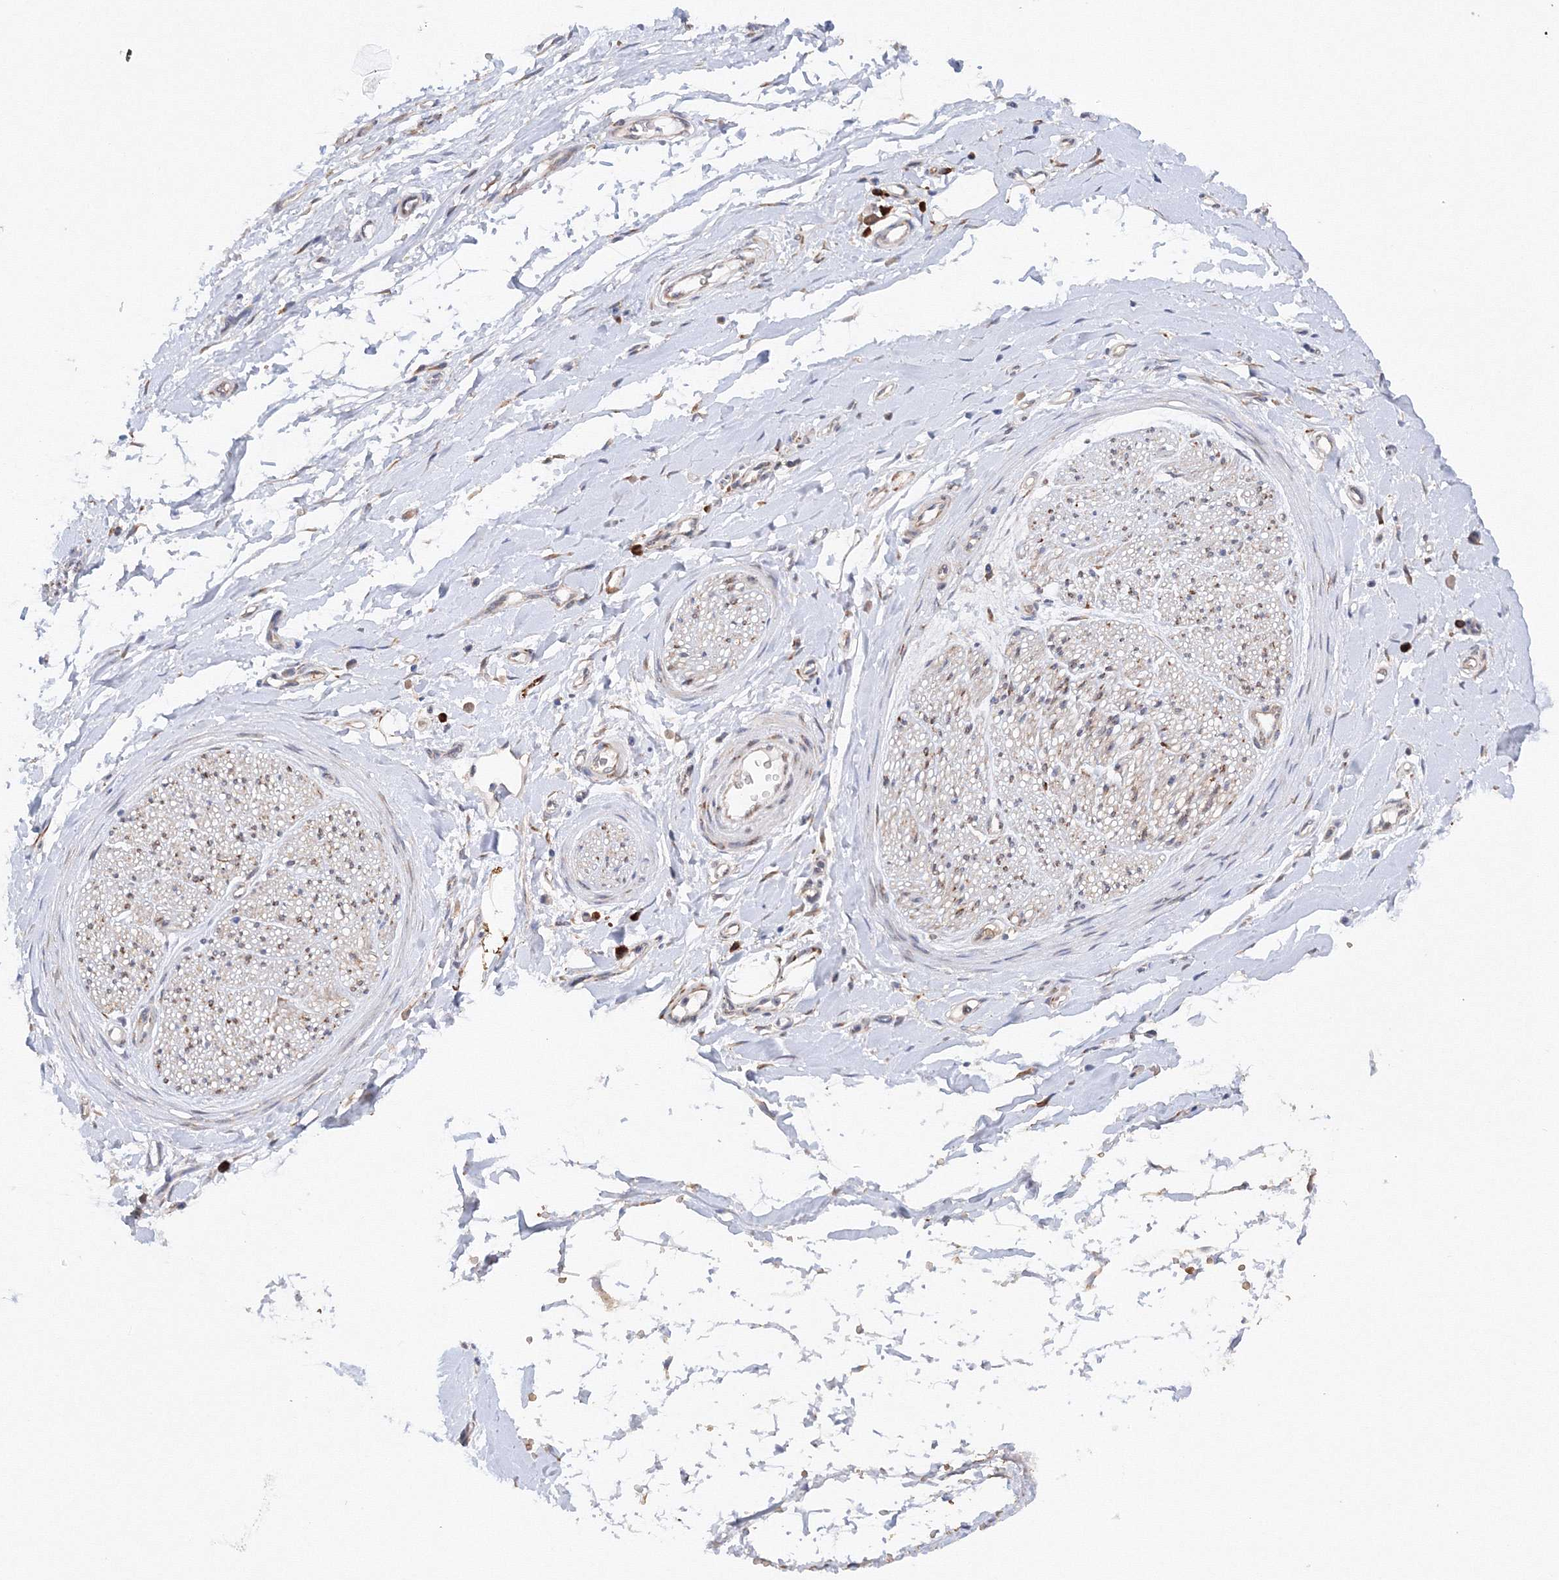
{"staining": {"intensity": "moderate", "quantity": ">75%", "location": "cytoplasmic/membranous"}, "tissue": "soft tissue", "cell_type": "Fibroblasts", "image_type": "normal", "snomed": [{"axis": "morphology", "description": "Normal tissue, NOS"}, {"axis": "morphology", "description": "Adenocarcinoma, NOS"}, {"axis": "topography", "description": "Stomach, upper"}, {"axis": "topography", "description": "Peripheral nerve tissue"}], "caption": "The immunohistochemical stain highlights moderate cytoplasmic/membranous expression in fibroblasts of unremarkable soft tissue.", "gene": "DIS3L2", "patient": {"sex": "male", "age": 62}}